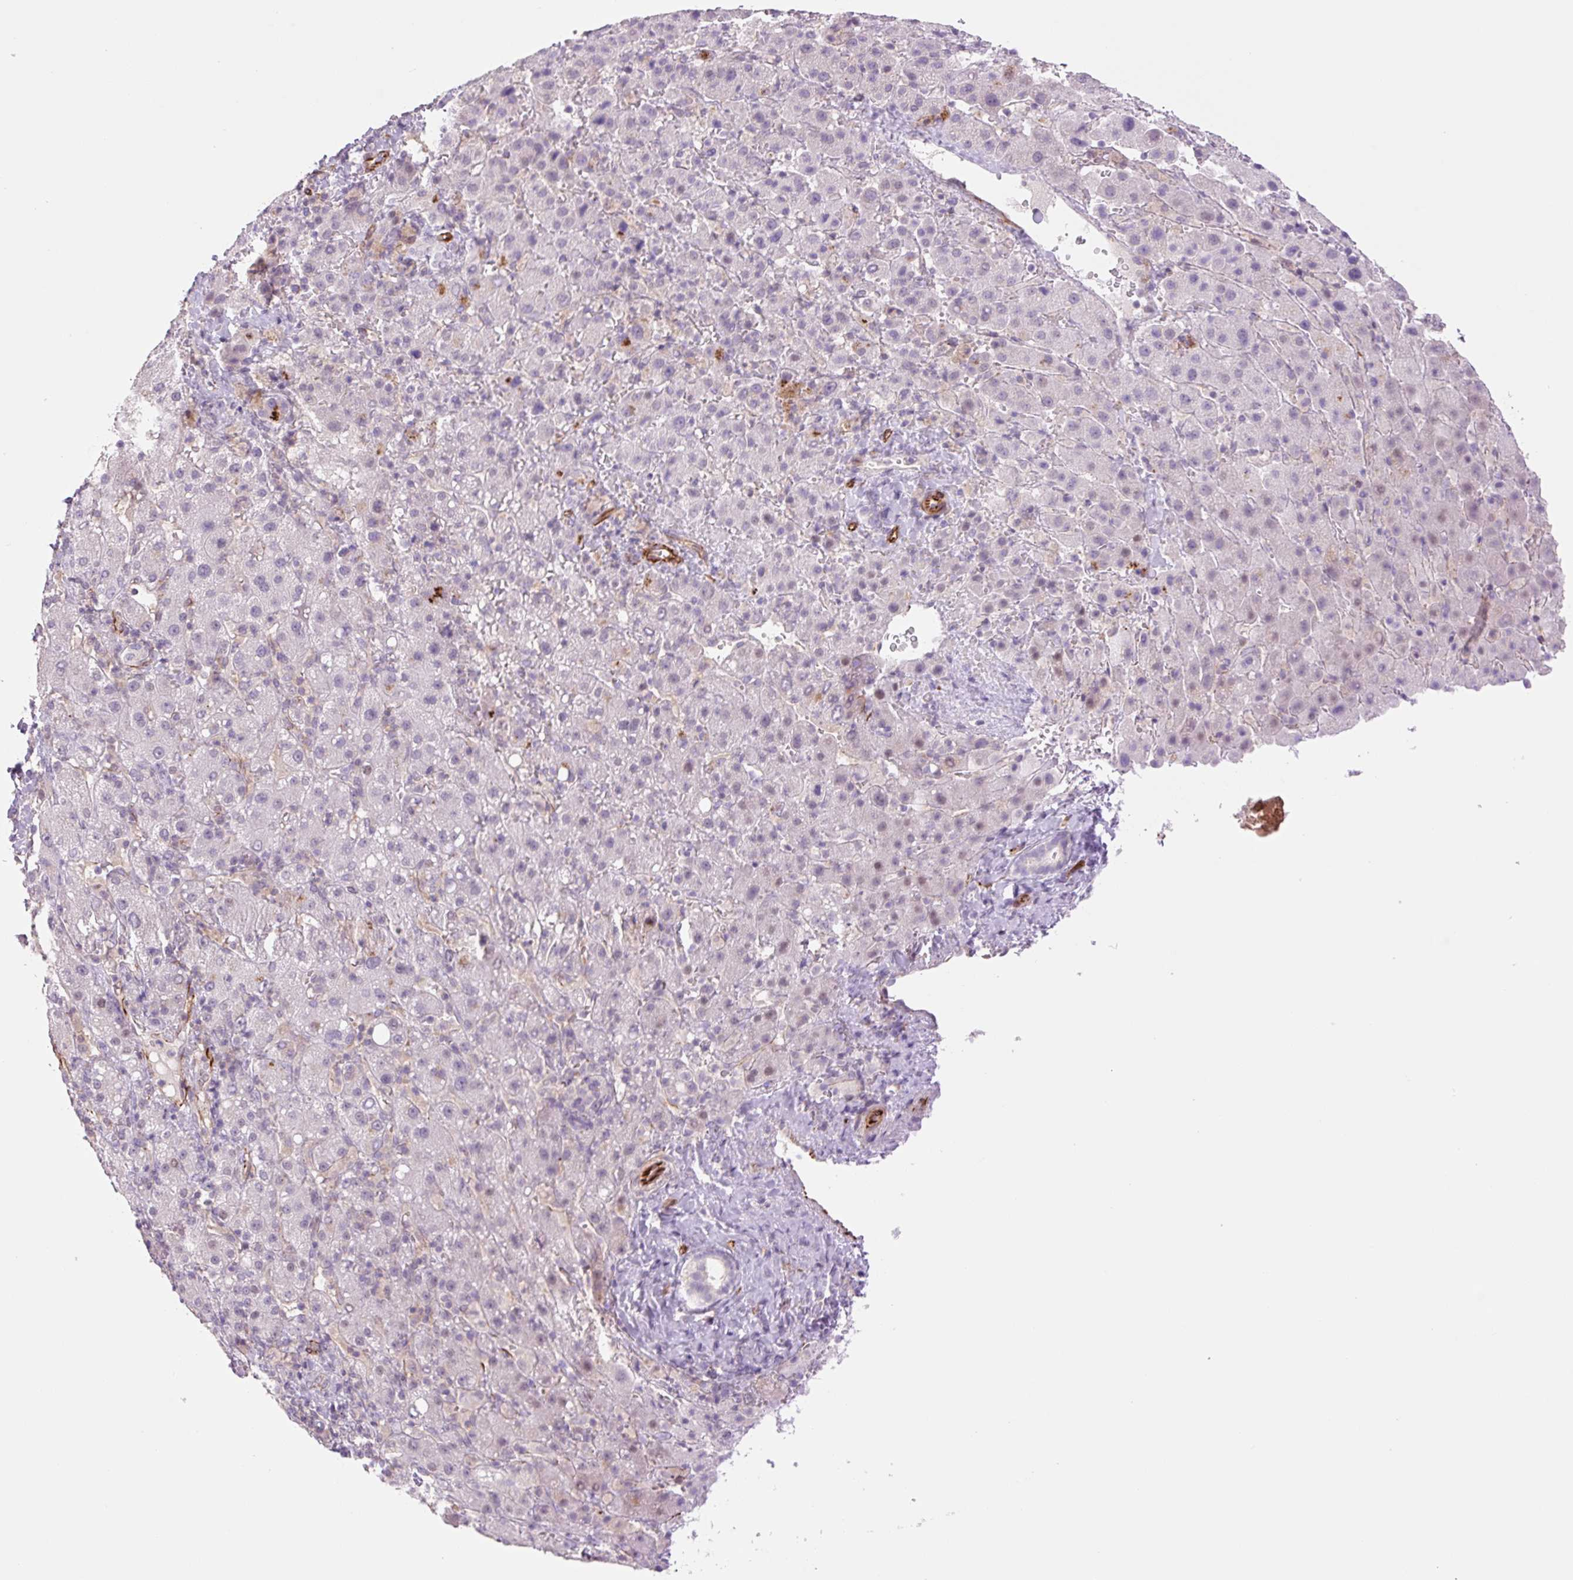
{"staining": {"intensity": "negative", "quantity": "none", "location": "none"}, "tissue": "liver cancer", "cell_type": "Tumor cells", "image_type": "cancer", "snomed": [{"axis": "morphology", "description": "Carcinoma, Hepatocellular, NOS"}, {"axis": "topography", "description": "Liver"}], "caption": "Immunohistochemistry histopathology image of neoplastic tissue: hepatocellular carcinoma (liver) stained with DAB exhibits no significant protein expression in tumor cells. The staining was performed using DAB to visualize the protein expression in brown, while the nuclei were stained in blue with hematoxylin (Magnification: 20x).", "gene": "ZFYVE21", "patient": {"sex": "female", "age": 58}}